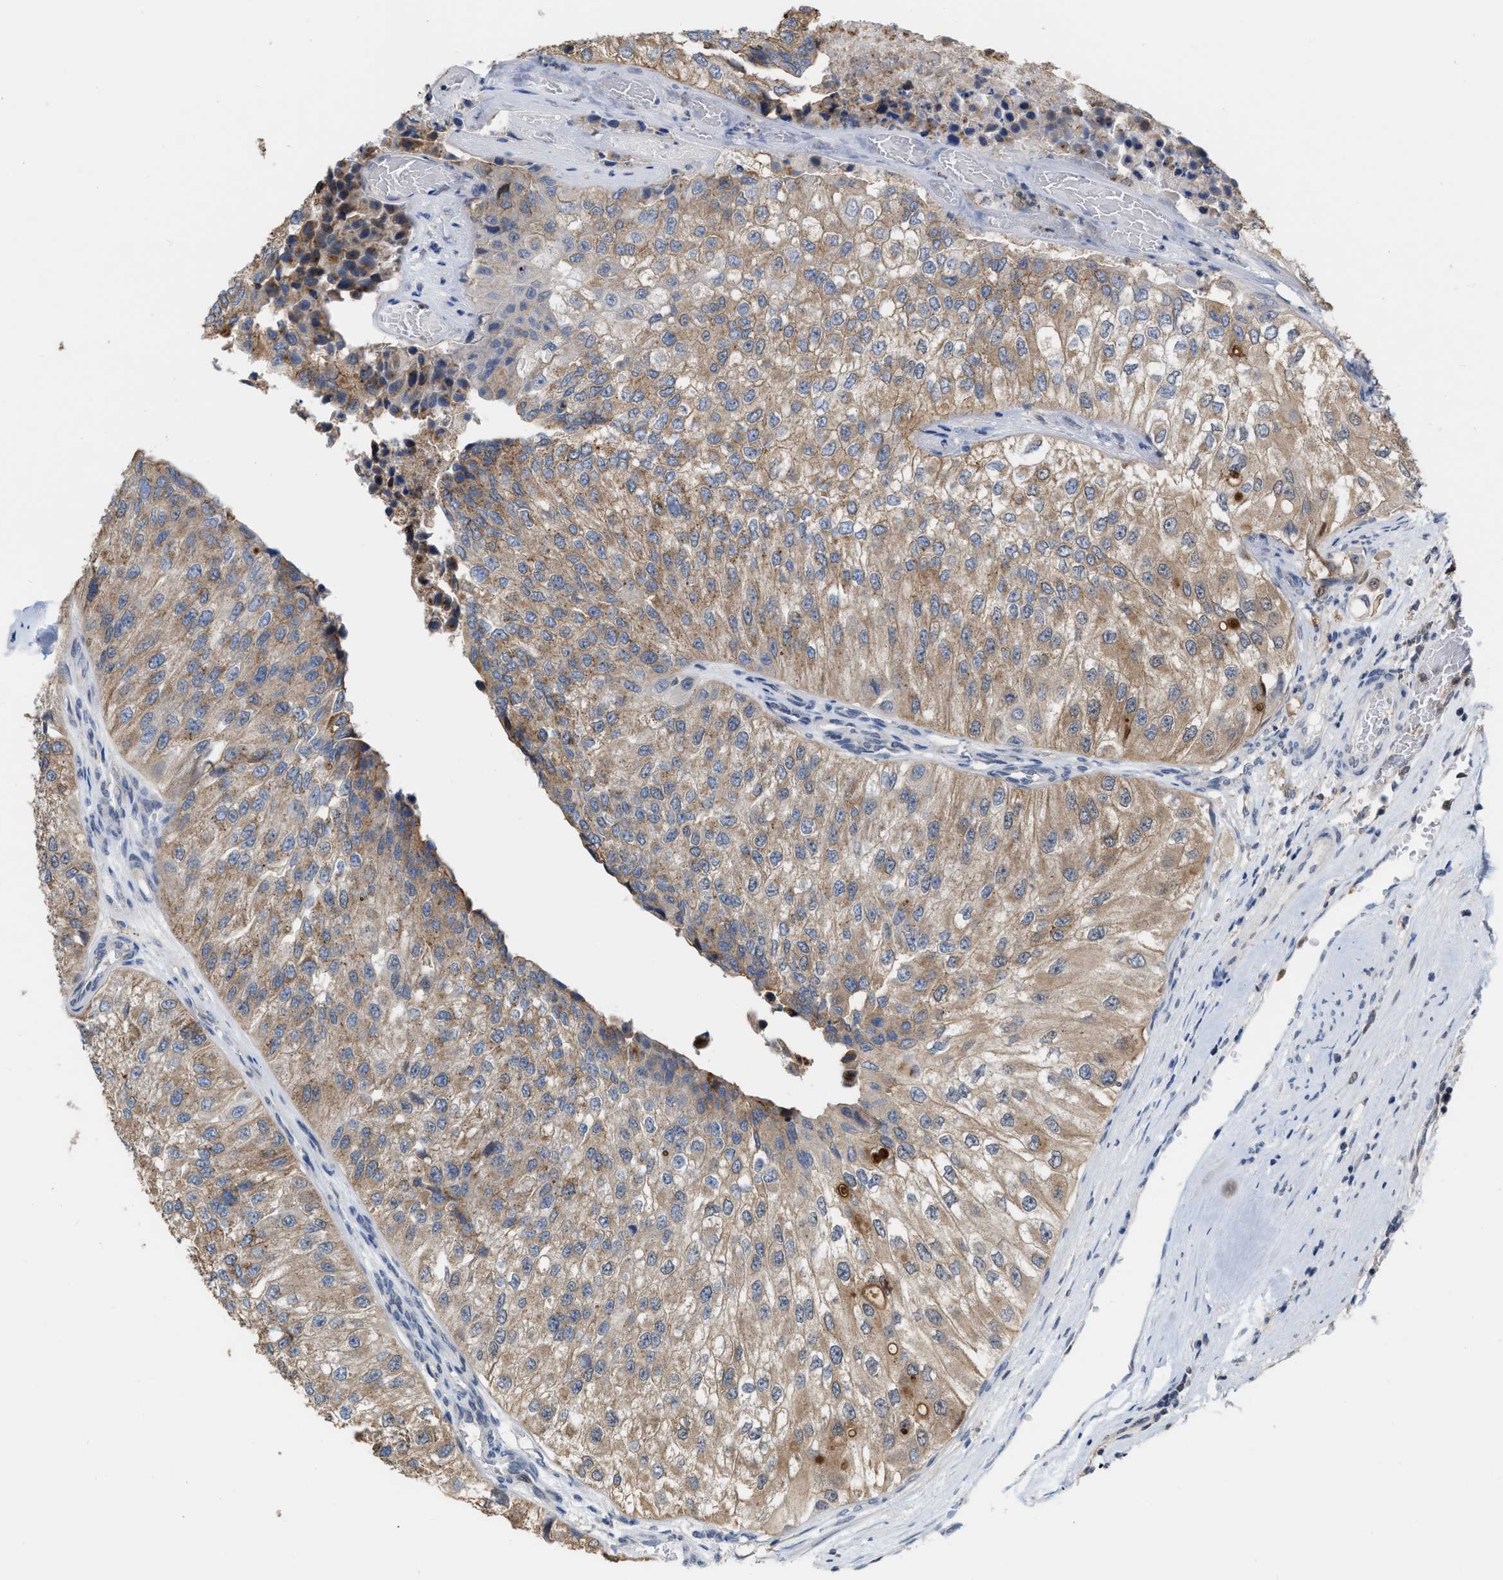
{"staining": {"intensity": "moderate", "quantity": ">75%", "location": "cytoplasmic/membranous"}, "tissue": "urothelial cancer", "cell_type": "Tumor cells", "image_type": "cancer", "snomed": [{"axis": "morphology", "description": "Urothelial carcinoma, High grade"}, {"axis": "topography", "description": "Kidney"}, {"axis": "topography", "description": "Urinary bladder"}], "caption": "Human urothelial cancer stained with a brown dye exhibits moderate cytoplasmic/membranous positive staining in about >75% of tumor cells.", "gene": "BAIAP2L1", "patient": {"sex": "male", "age": 77}}